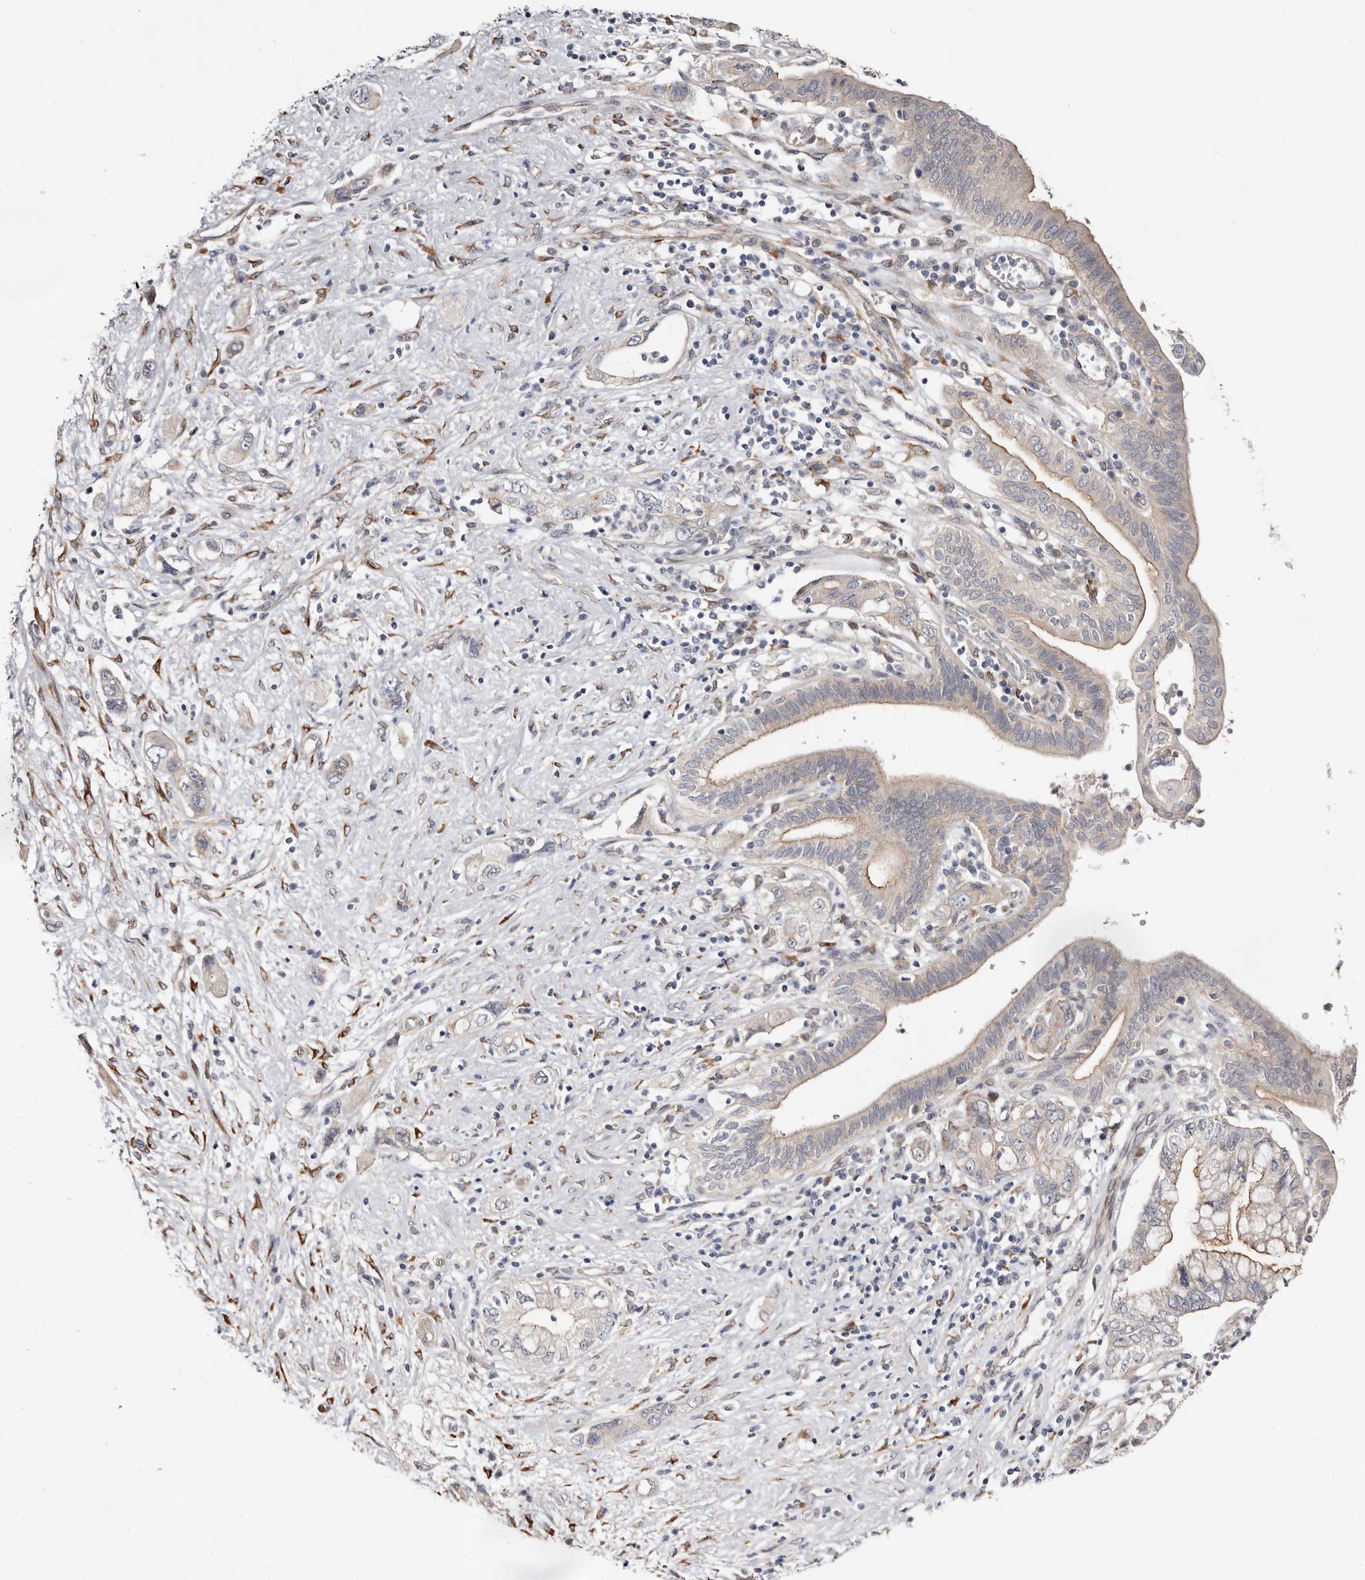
{"staining": {"intensity": "weak", "quantity": "25%-75%", "location": "cytoplasmic/membranous"}, "tissue": "pancreatic cancer", "cell_type": "Tumor cells", "image_type": "cancer", "snomed": [{"axis": "morphology", "description": "Adenocarcinoma, NOS"}, {"axis": "topography", "description": "Pancreas"}], "caption": "This photomicrograph reveals pancreatic adenocarcinoma stained with immunohistochemistry (IHC) to label a protein in brown. The cytoplasmic/membranous of tumor cells show weak positivity for the protein. Nuclei are counter-stained blue.", "gene": "USH1C", "patient": {"sex": "female", "age": 73}}